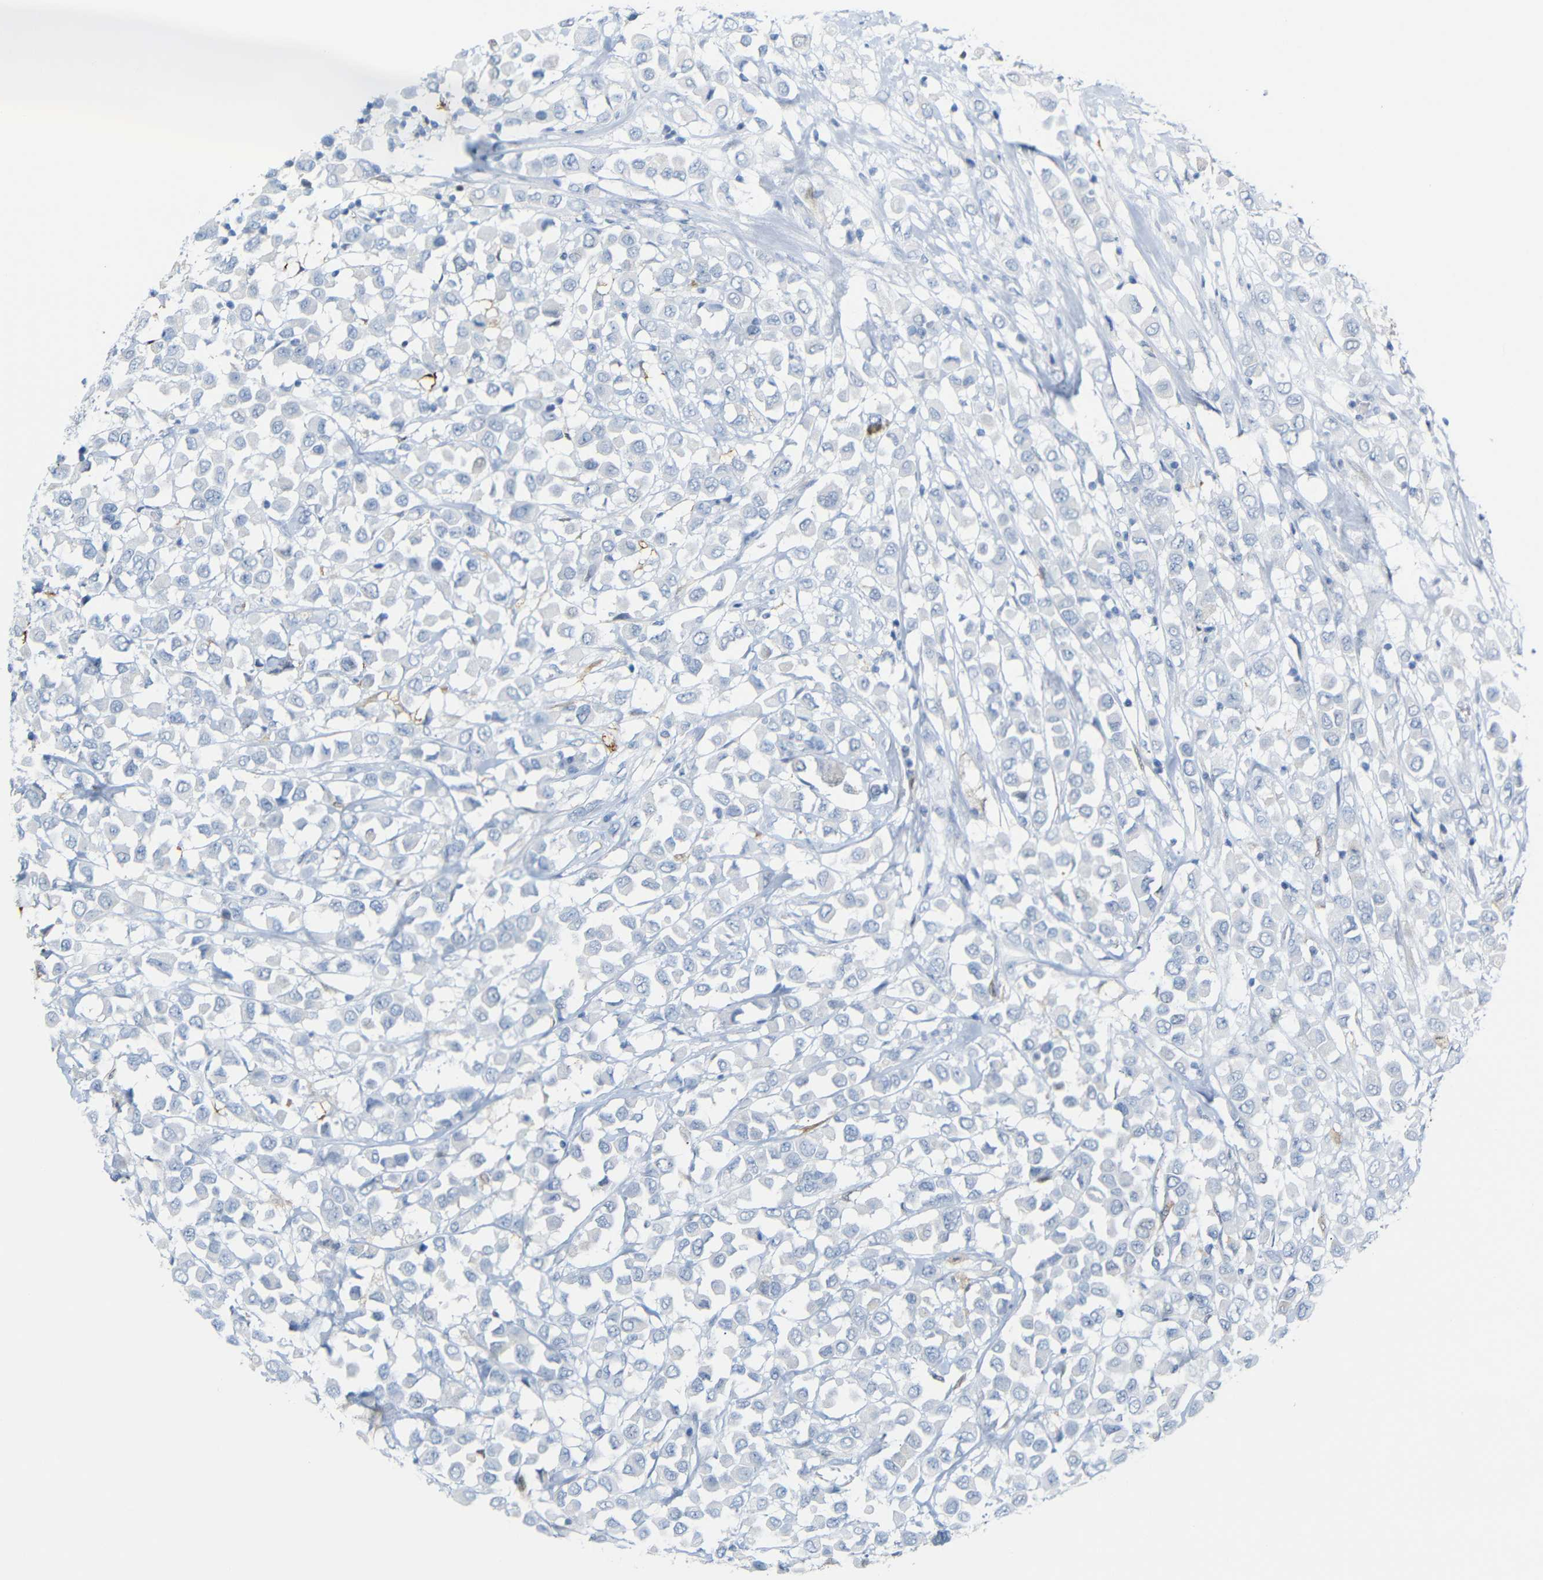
{"staining": {"intensity": "negative", "quantity": "none", "location": "none"}, "tissue": "breast cancer", "cell_type": "Tumor cells", "image_type": "cancer", "snomed": [{"axis": "morphology", "description": "Duct carcinoma"}, {"axis": "topography", "description": "Breast"}], "caption": "This image is of breast cancer stained with IHC to label a protein in brown with the nuclei are counter-stained blue. There is no staining in tumor cells.", "gene": "MT1A", "patient": {"sex": "female", "age": 61}}